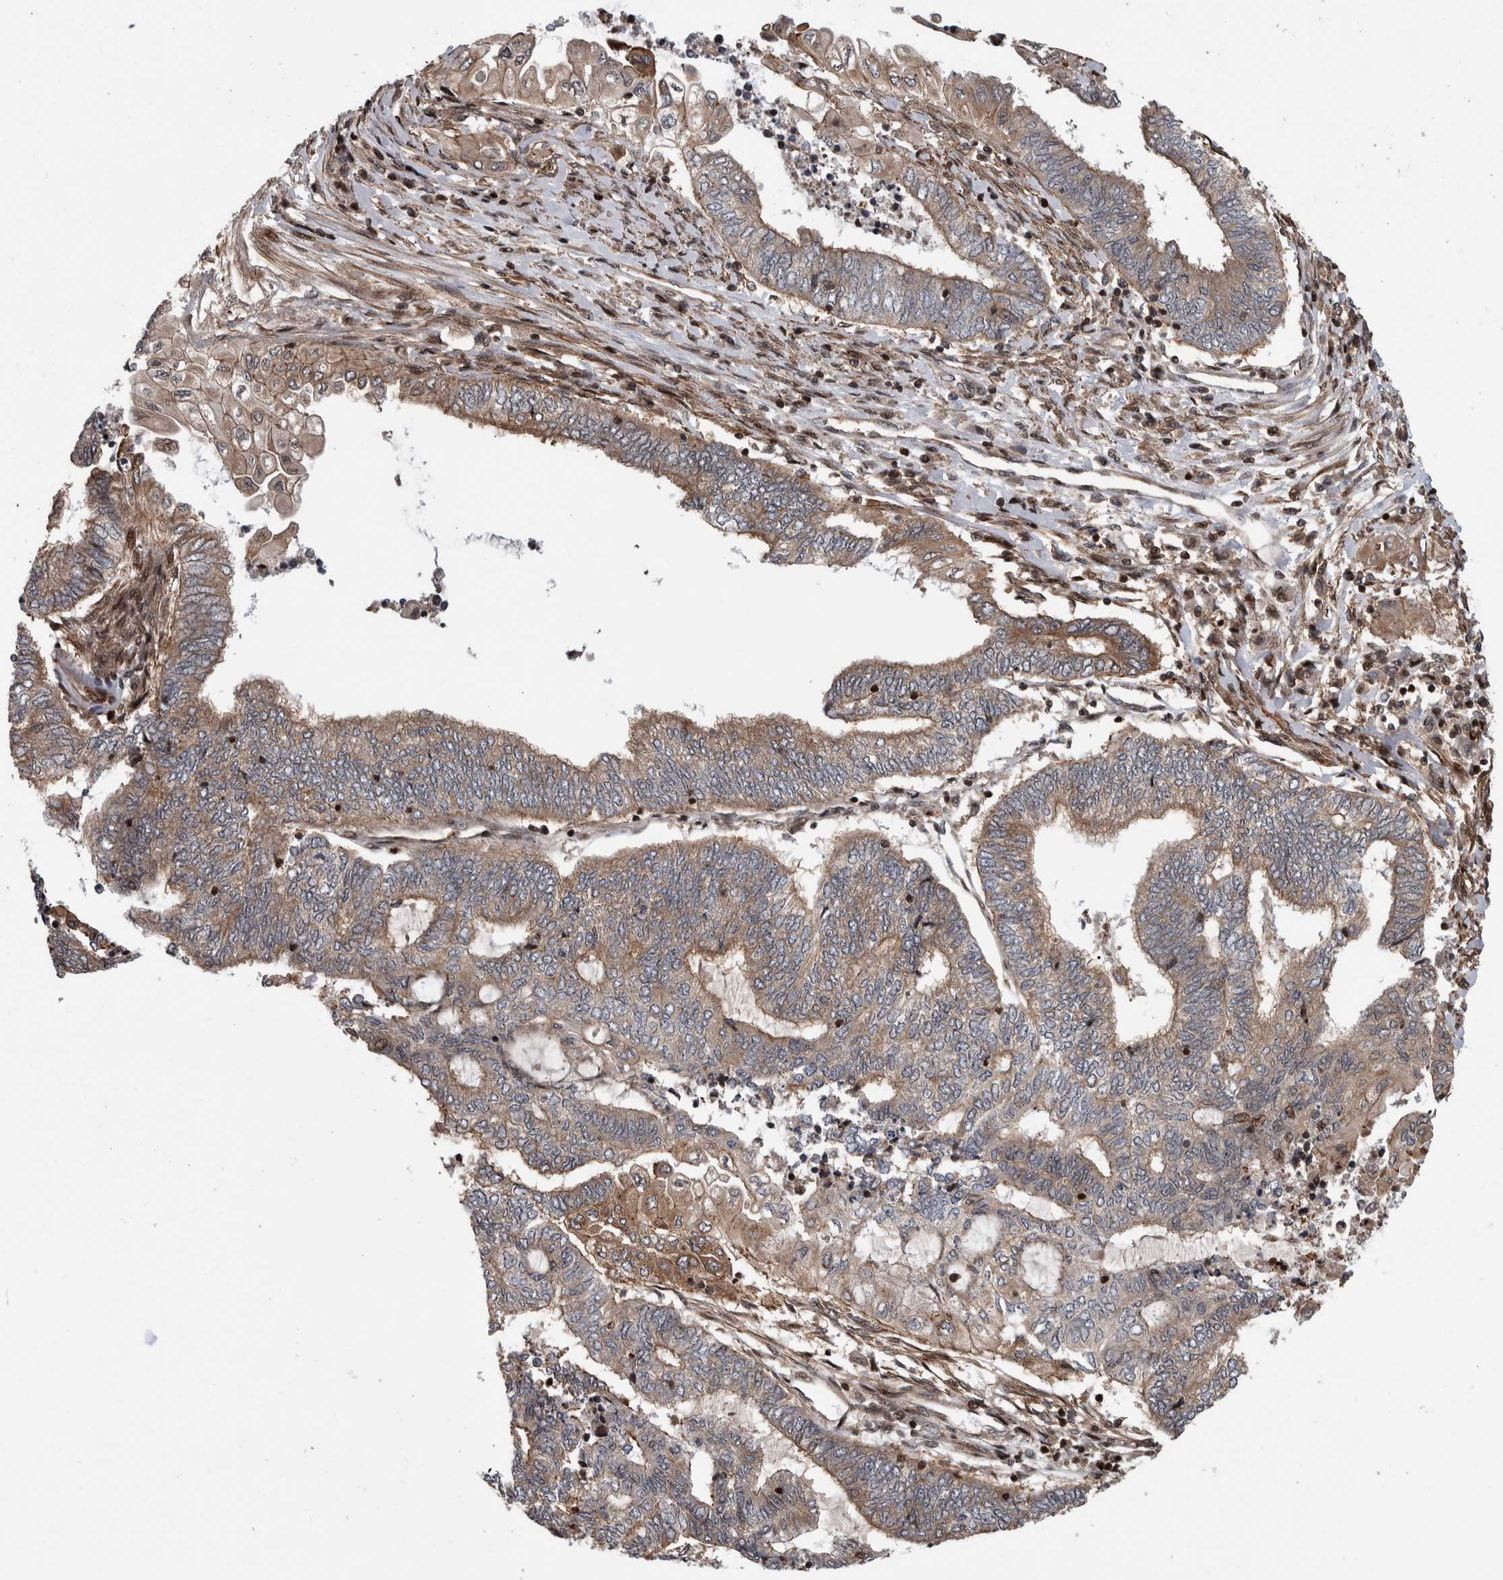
{"staining": {"intensity": "weak", "quantity": ">75%", "location": "cytoplasmic/membranous"}, "tissue": "endometrial cancer", "cell_type": "Tumor cells", "image_type": "cancer", "snomed": [{"axis": "morphology", "description": "Adenocarcinoma, NOS"}, {"axis": "topography", "description": "Uterus"}, {"axis": "topography", "description": "Endometrium"}], "caption": "Weak cytoplasmic/membranous positivity is identified in approximately >75% of tumor cells in endometrial cancer (adenocarcinoma).", "gene": "ARFGEF1", "patient": {"sex": "female", "age": 70}}